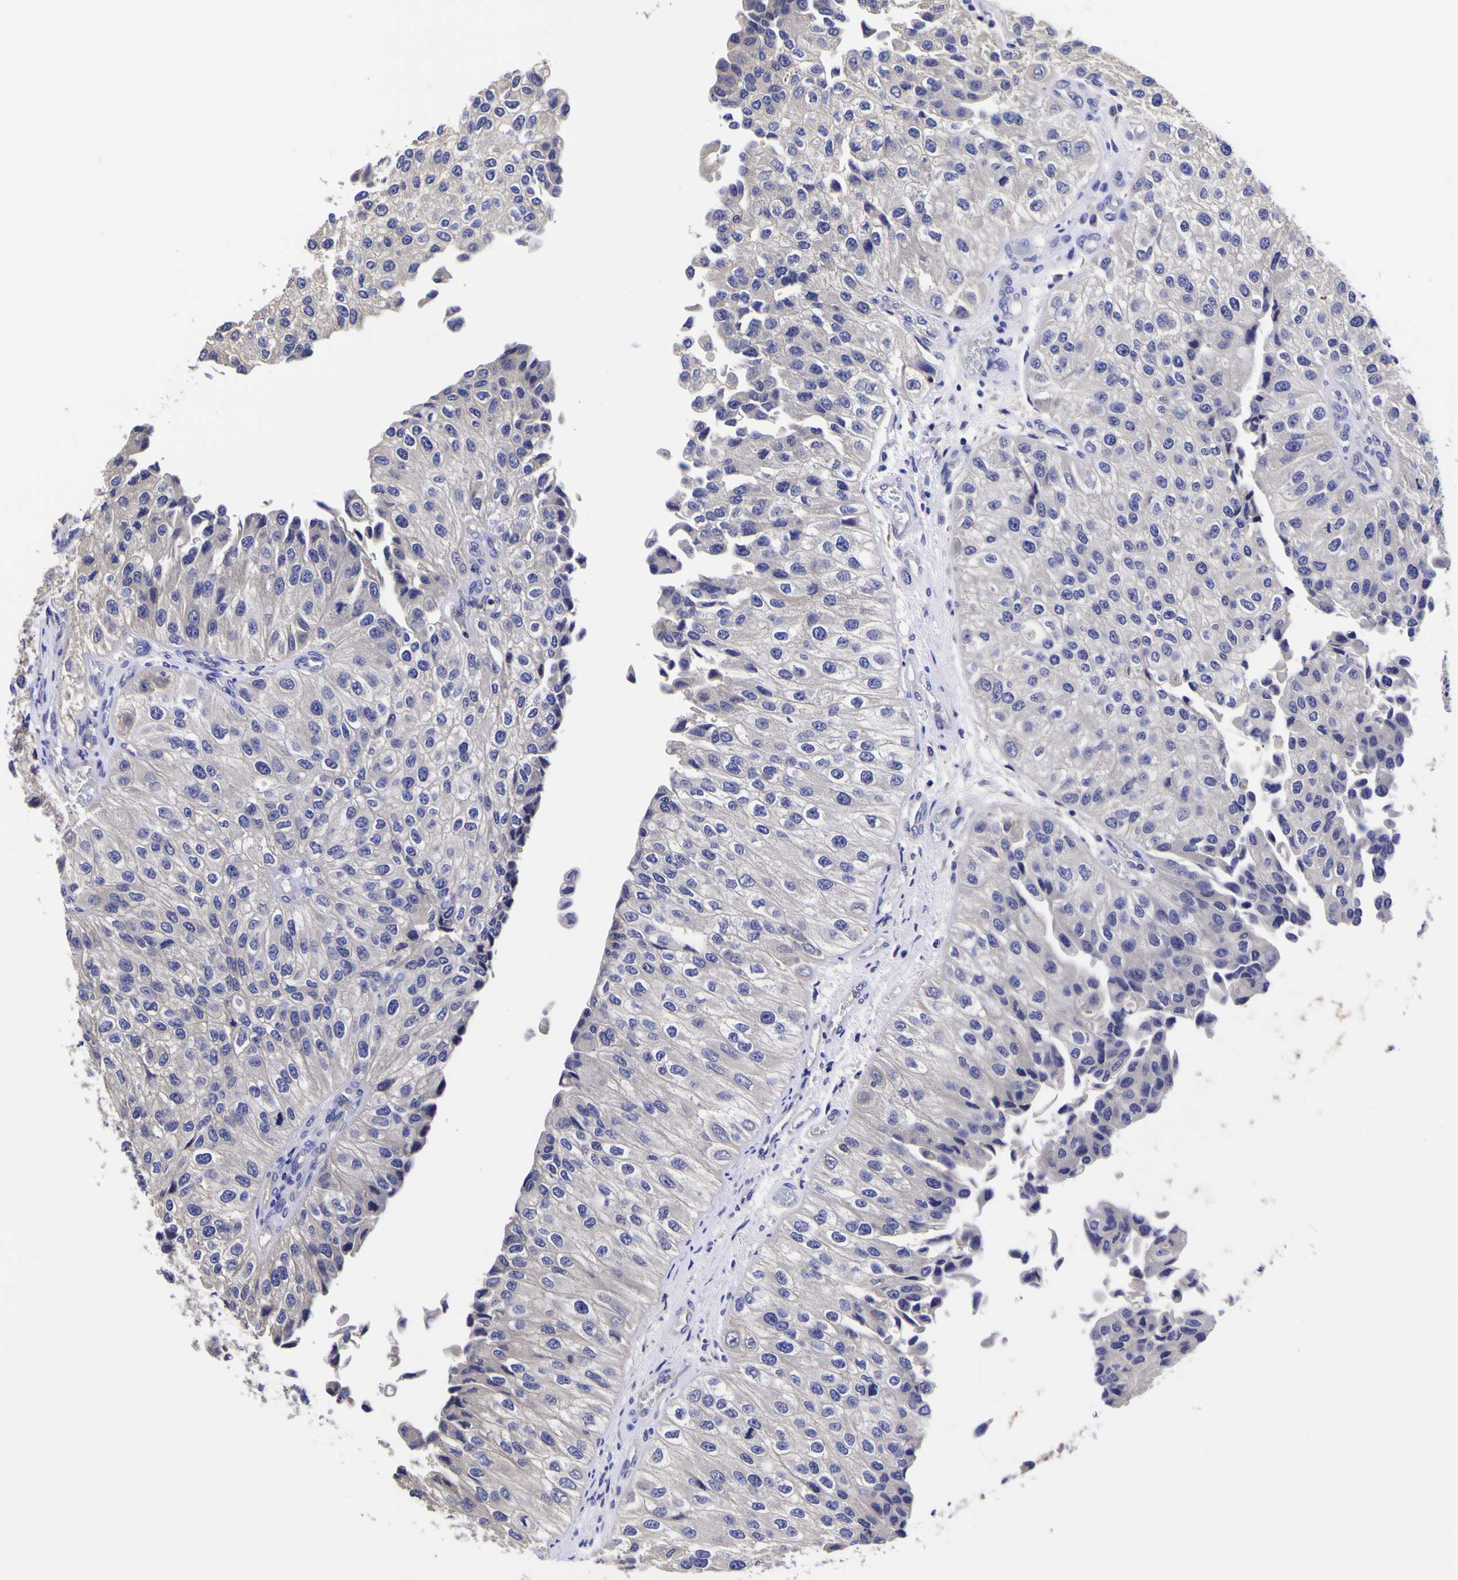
{"staining": {"intensity": "negative", "quantity": "none", "location": "none"}, "tissue": "urothelial cancer", "cell_type": "Tumor cells", "image_type": "cancer", "snomed": [{"axis": "morphology", "description": "Urothelial carcinoma, High grade"}, {"axis": "topography", "description": "Kidney"}, {"axis": "topography", "description": "Urinary bladder"}], "caption": "Tumor cells show no significant protein staining in high-grade urothelial carcinoma.", "gene": "MAPK14", "patient": {"sex": "male", "age": 77}}